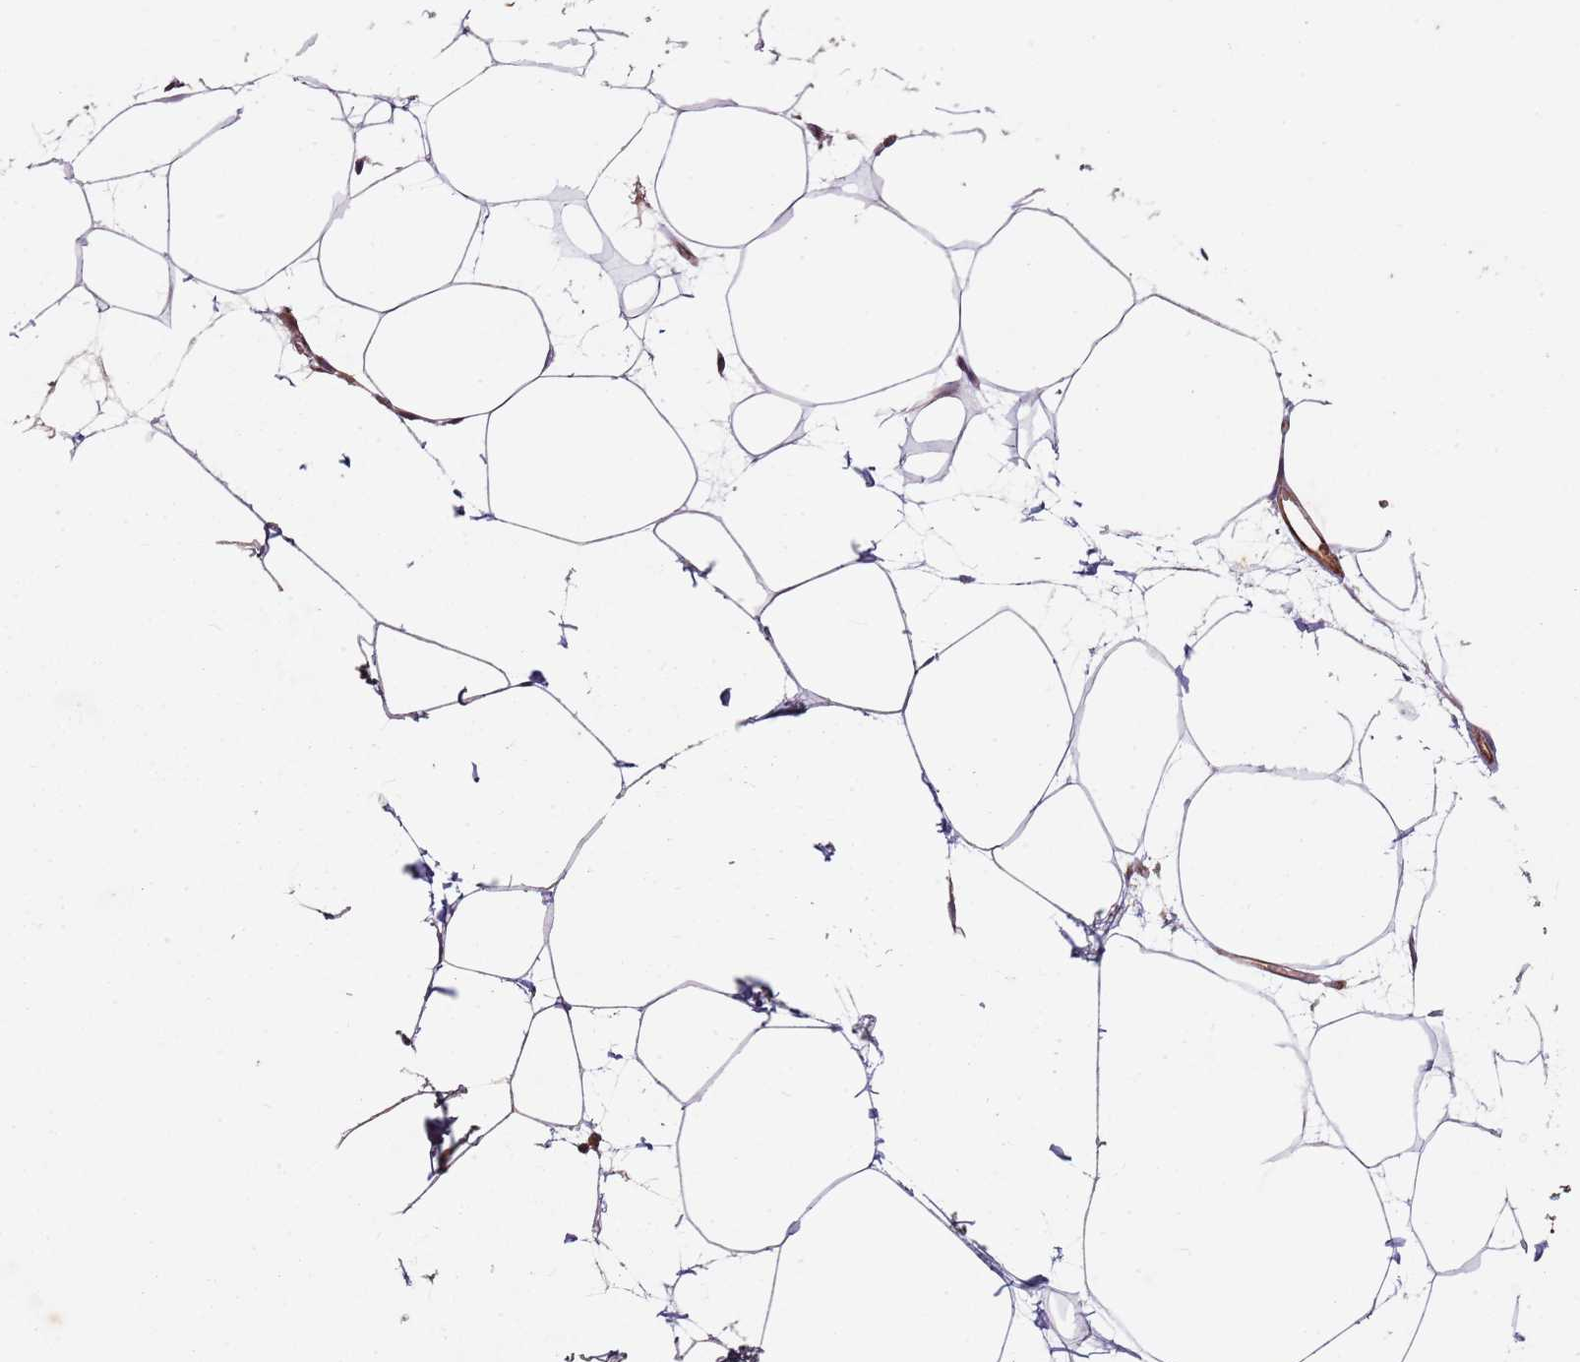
{"staining": {"intensity": "weak", "quantity": "25%-75%", "location": "cytoplasmic/membranous"}, "tissue": "adipose tissue", "cell_type": "Adipocytes", "image_type": "normal", "snomed": [{"axis": "morphology", "description": "Normal tissue, NOS"}, {"axis": "topography", "description": "Adipose tissue"}], "caption": "Adipocytes display low levels of weak cytoplasmic/membranous staining in about 25%-75% of cells in benign adipose tissue. (IHC, brightfield microscopy, high magnification).", "gene": "C2CD4B", "patient": {"sex": "female", "age": 37}}